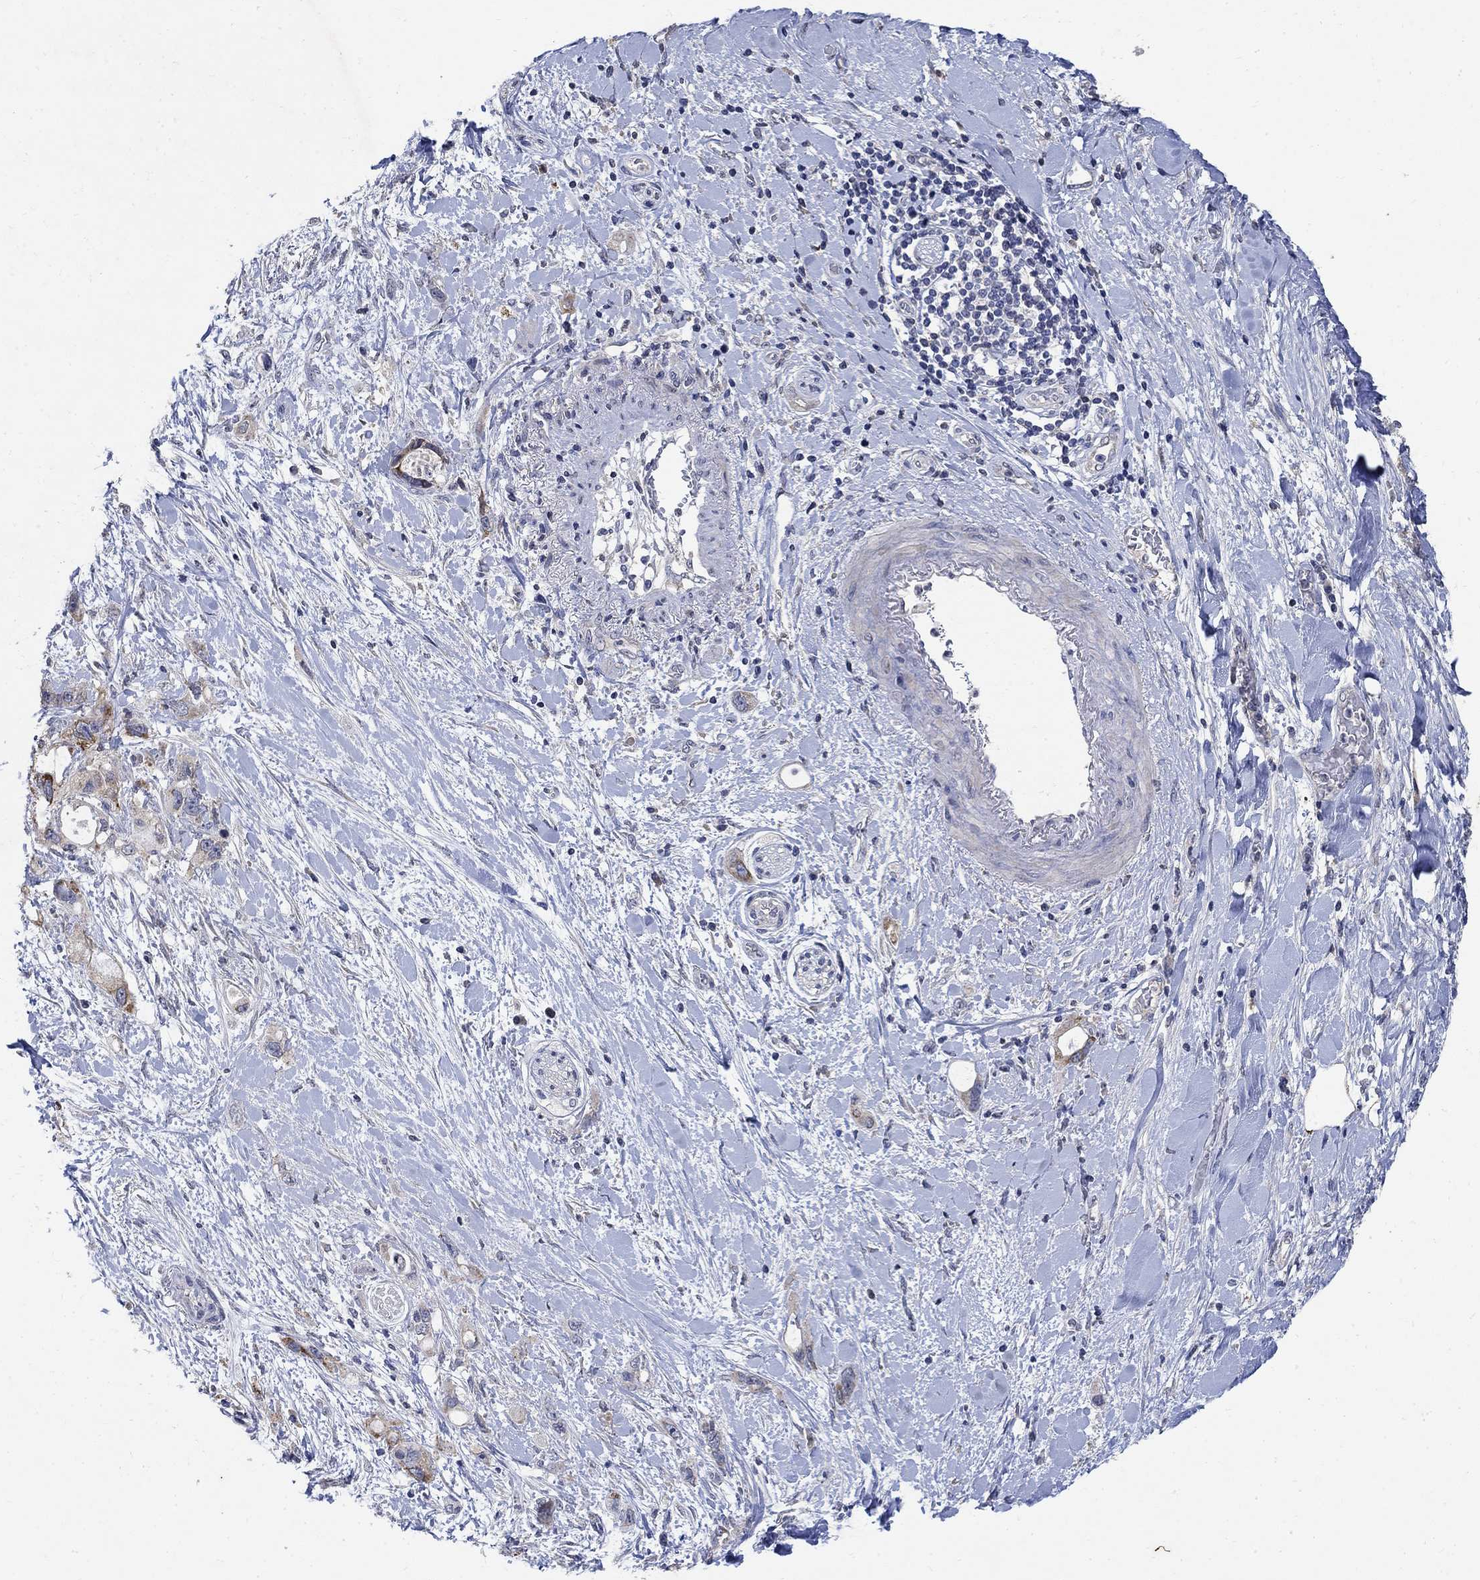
{"staining": {"intensity": "moderate", "quantity": "<25%", "location": "cytoplasmic/membranous"}, "tissue": "pancreatic cancer", "cell_type": "Tumor cells", "image_type": "cancer", "snomed": [{"axis": "morphology", "description": "Adenocarcinoma, NOS"}, {"axis": "topography", "description": "Pancreas"}], "caption": "Human pancreatic adenocarcinoma stained with a brown dye demonstrates moderate cytoplasmic/membranous positive staining in about <25% of tumor cells.", "gene": "TMEM169", "patient": {"sex": "female", "age": 56}}